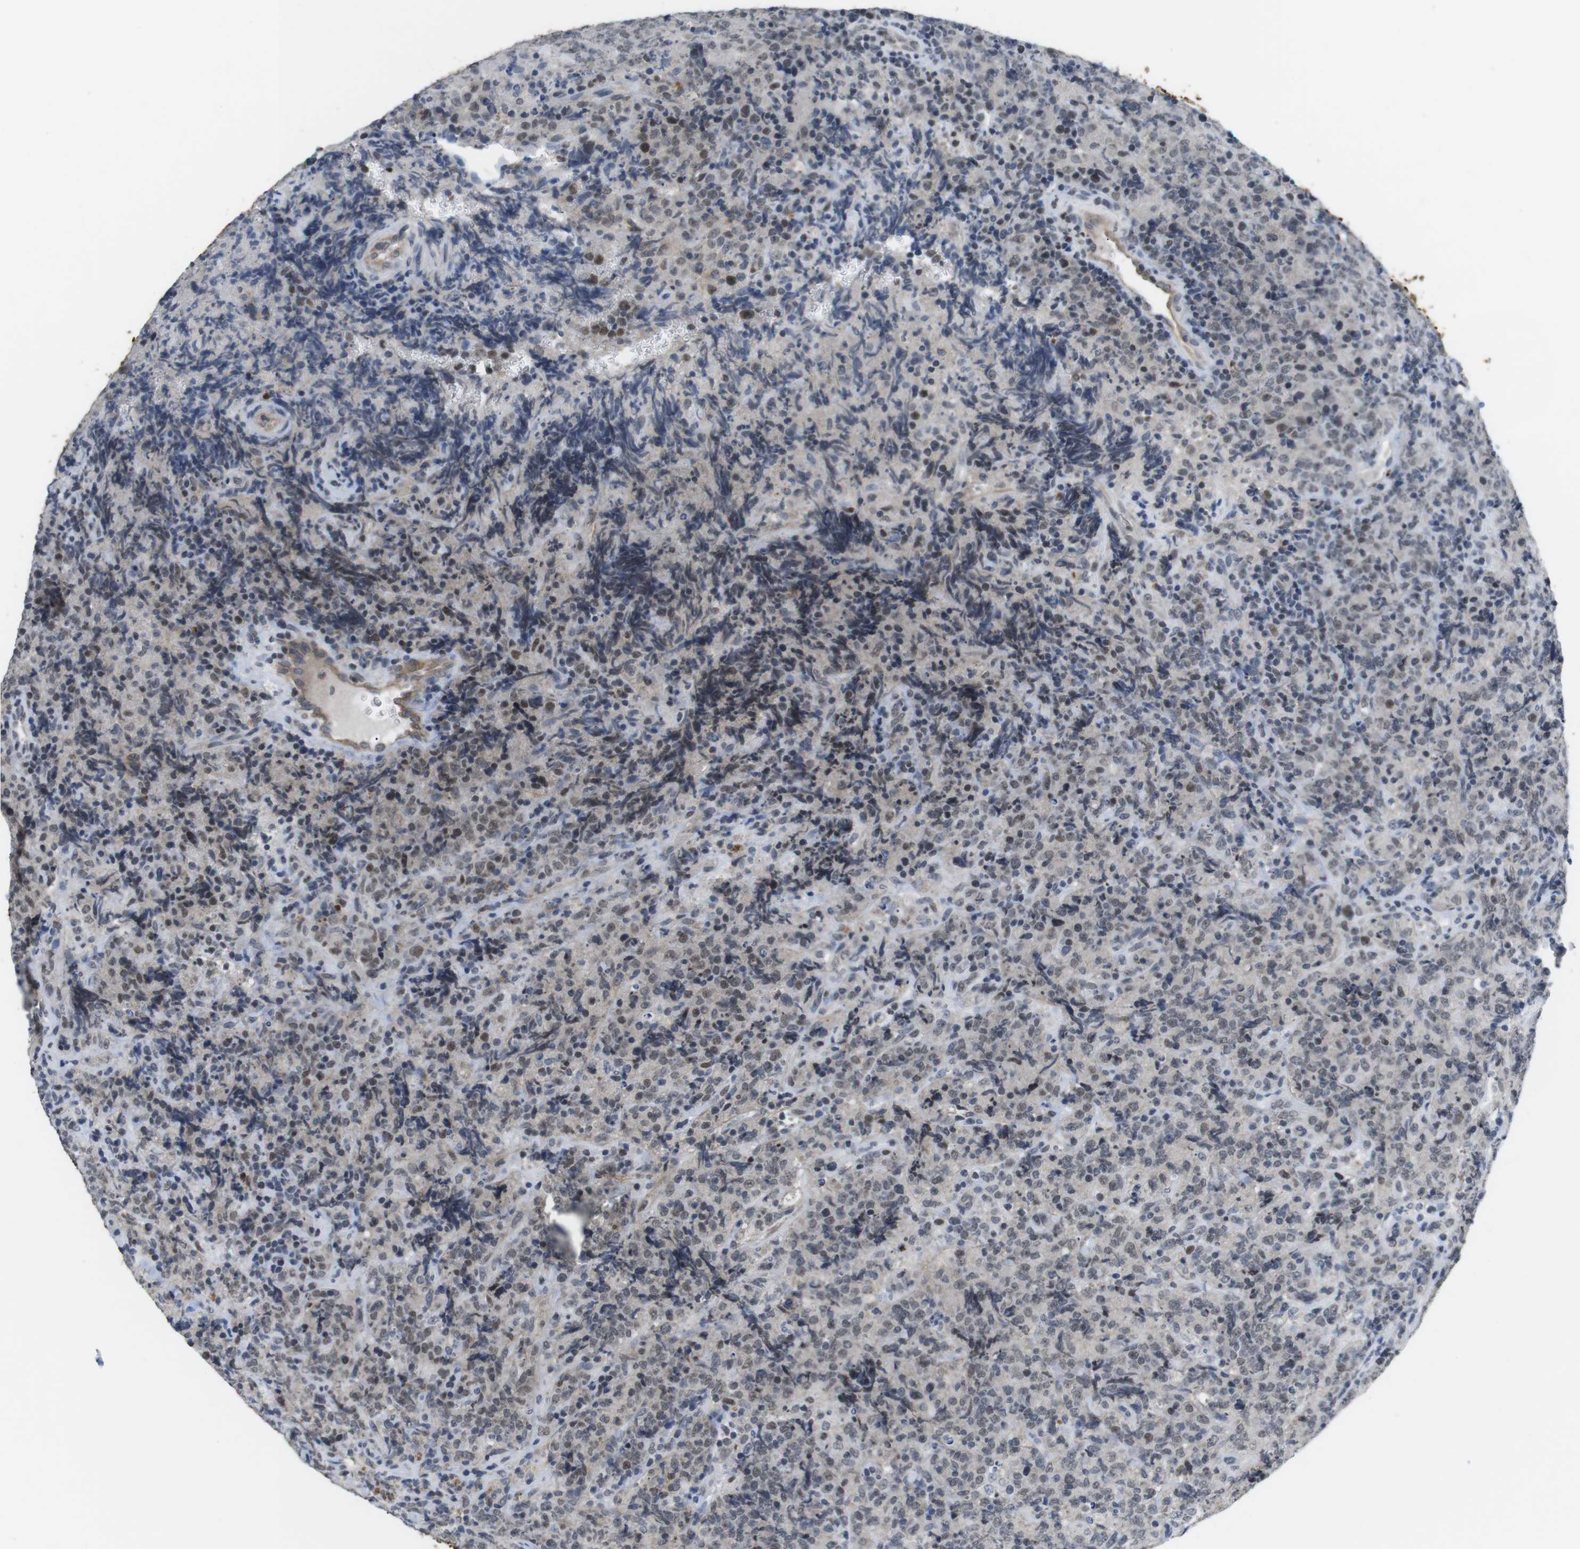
{"staining": {"intensity": "weak", "quantity": "25%-75%", "location": "nuclear"}, "tissue": "lymphoma", "cell_type": "Tumor cells", "image_type": "cancer", "snomed": [{"axis": "morphology", "description": "Malignant lymphoma, non-Hodgkin's type, High grade"}, {"axis": "topography", "description": "Tonsil"}], "caption": "This image exhibits high-grade malignant lymphoma, non-Hodgkin's type stained with immunohistochemistry (IHC) to label a protein in brown. The nuclear of tumor cells show weak positivity for the protein. Nuclei are counter-stained blue.", "gene": "NECTIN1", "patient": {"sex": "female", "age": 36}}